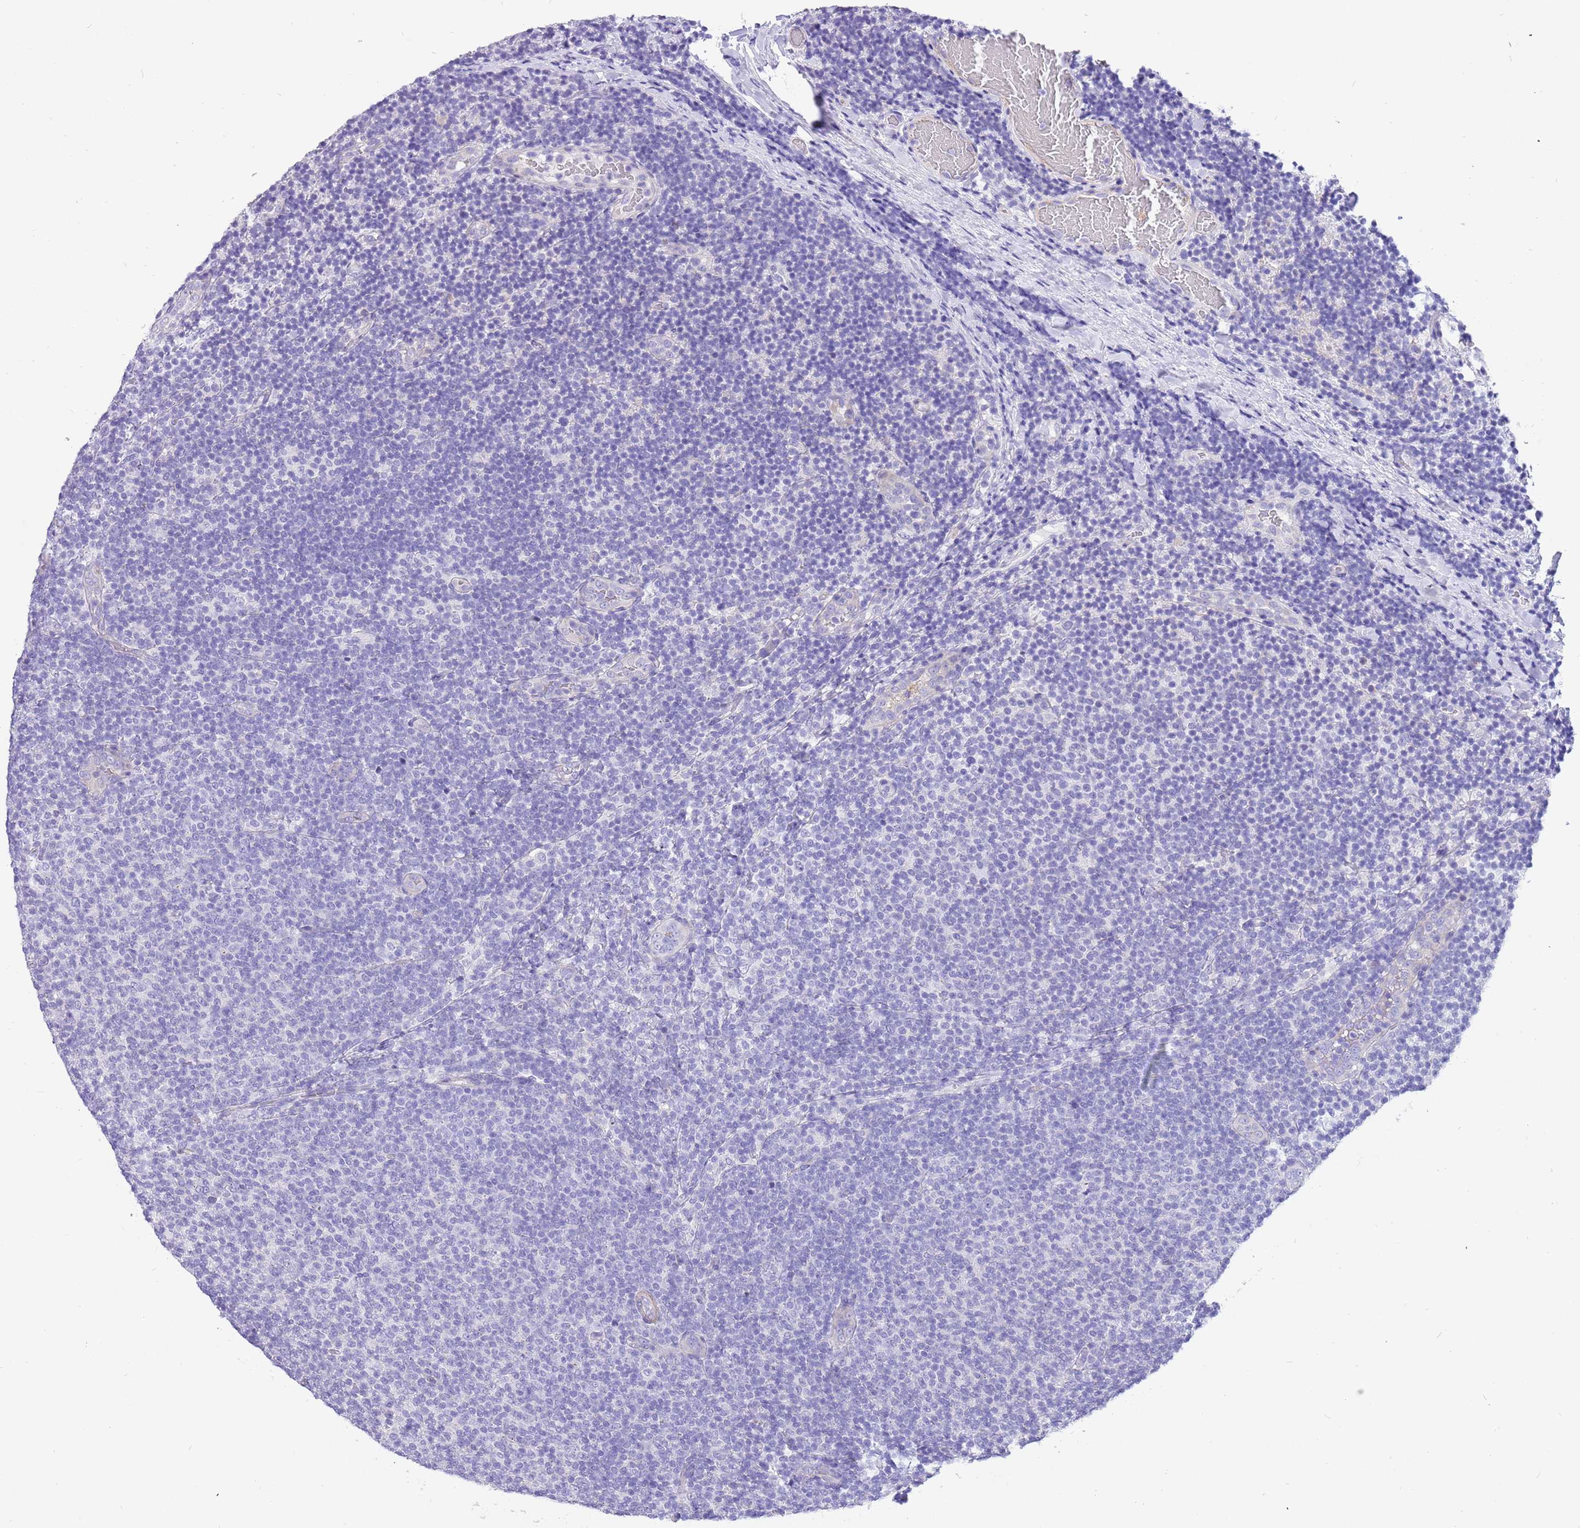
{"staining": {"intensity": "negative", "quantity": "none", "location": "none"}, "tissue": "lymphoma", "cell_type": "Tumor cells", "image_type": "cancer", "snomed": [{"axis": "morphology", "description": "Malignant lymphoma, non-Hodgkin's type, Low grade"}, {"axis": "topography", "description": "Lymph node"}], "caption": "A micrograph of malignant lymphoma, non-Hodgkin's type (low-grade) stained for a protein displays no brown staining in tumor cells.", "gene": "KBTBD3", "patient": {"sex": "male", "age": 66}}